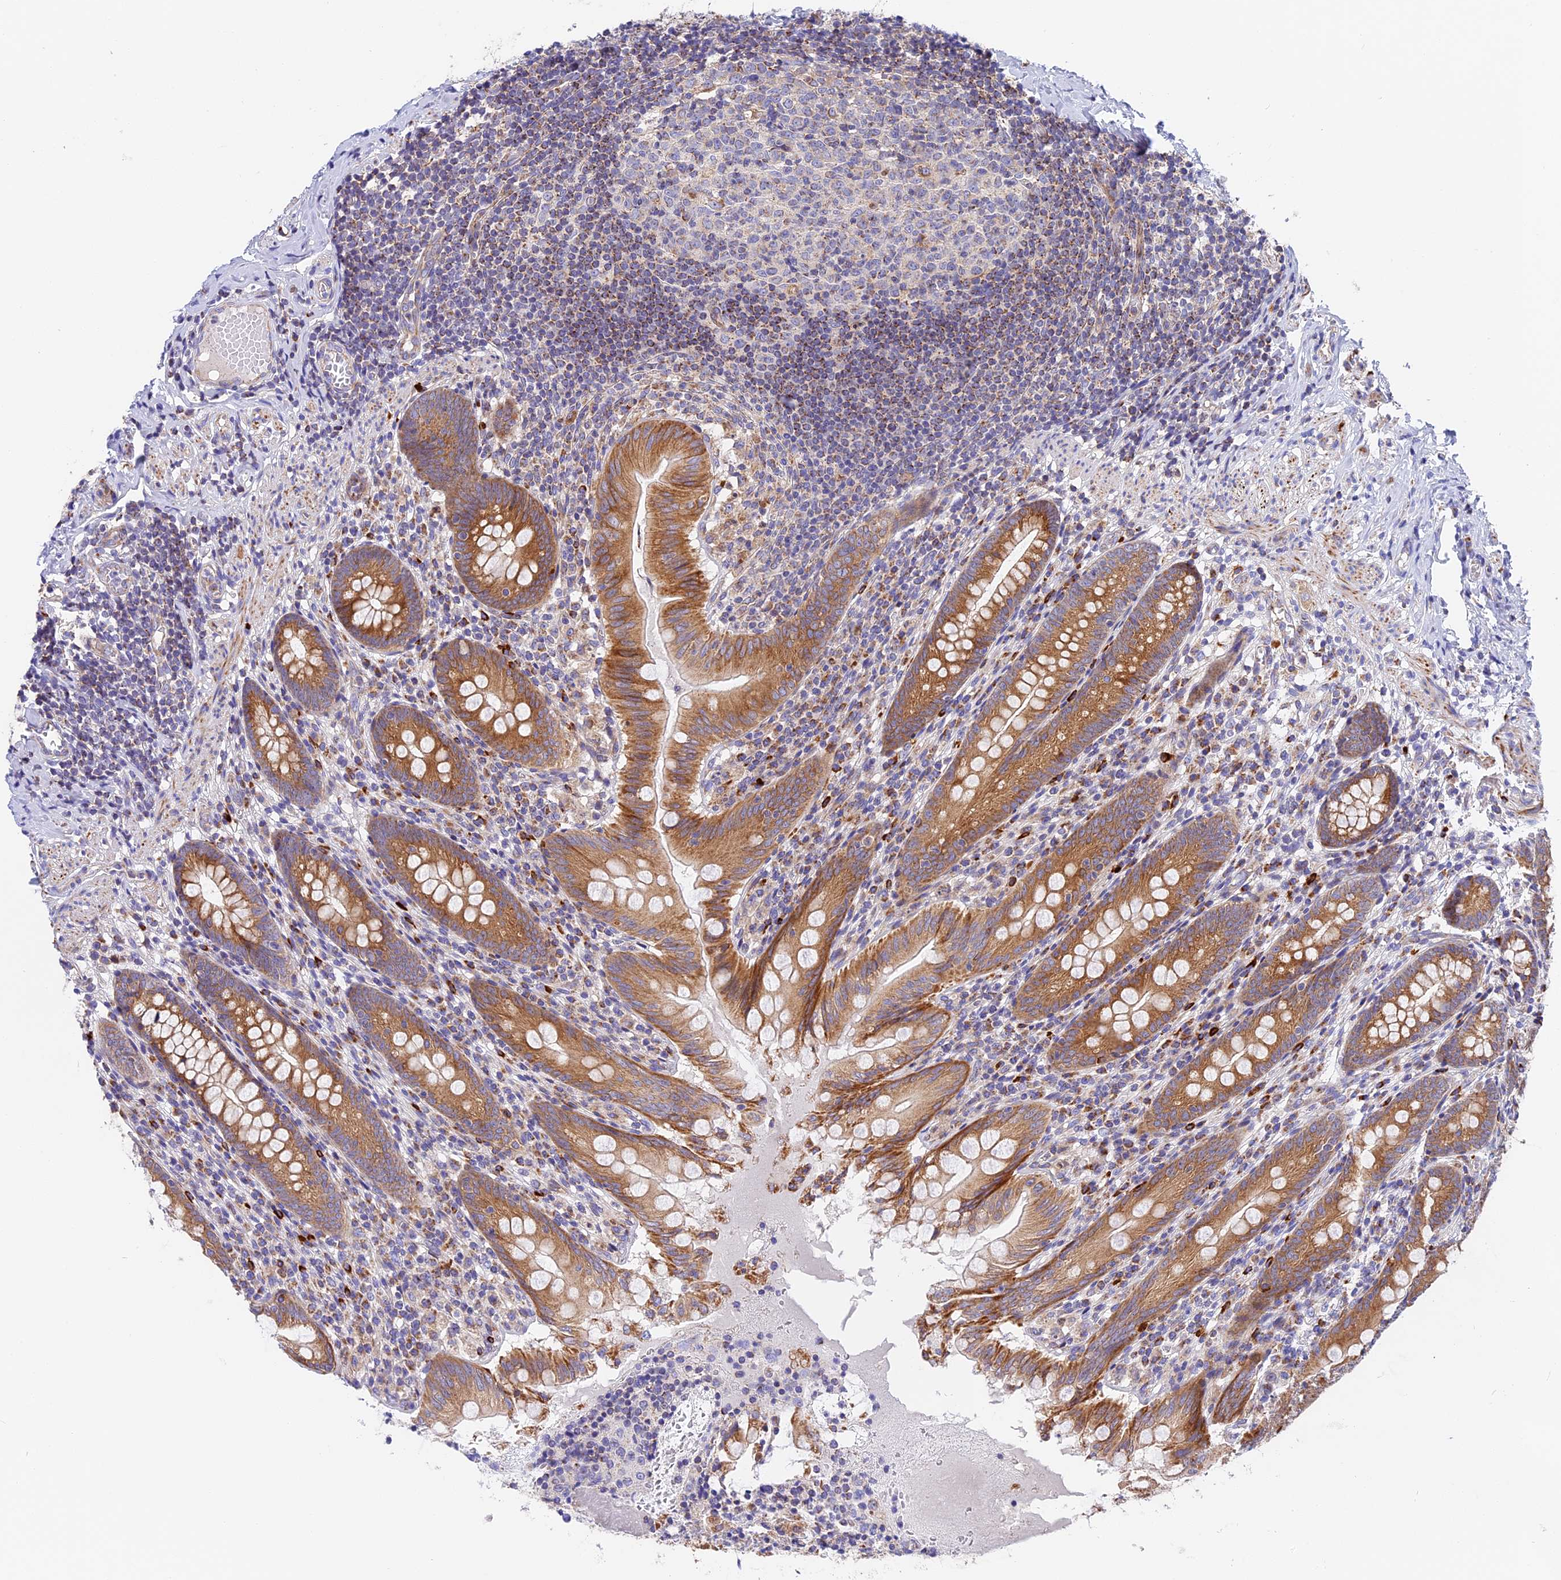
{"staining": {"intensity": "moderate", "quantity": ">75%", "location": "cytoplasmic/membranous"}, "tissue": "appendix", "cell_type": "Glandular cells", "image_type": "normal", "snomed": [{"axis": "morphology", "description": "Normal tissue, NOS"}, {"axis": "topography", "description": "Appendix"}], "caption": "Moderate cytoplasmic/membranous protein staining is appreciated in about >75% of glandular cells in appendix. (IHC, brightfield microscopy, high magnification).", "gene": "MRAS", "patient": {"sex": "male", "age": 55}}